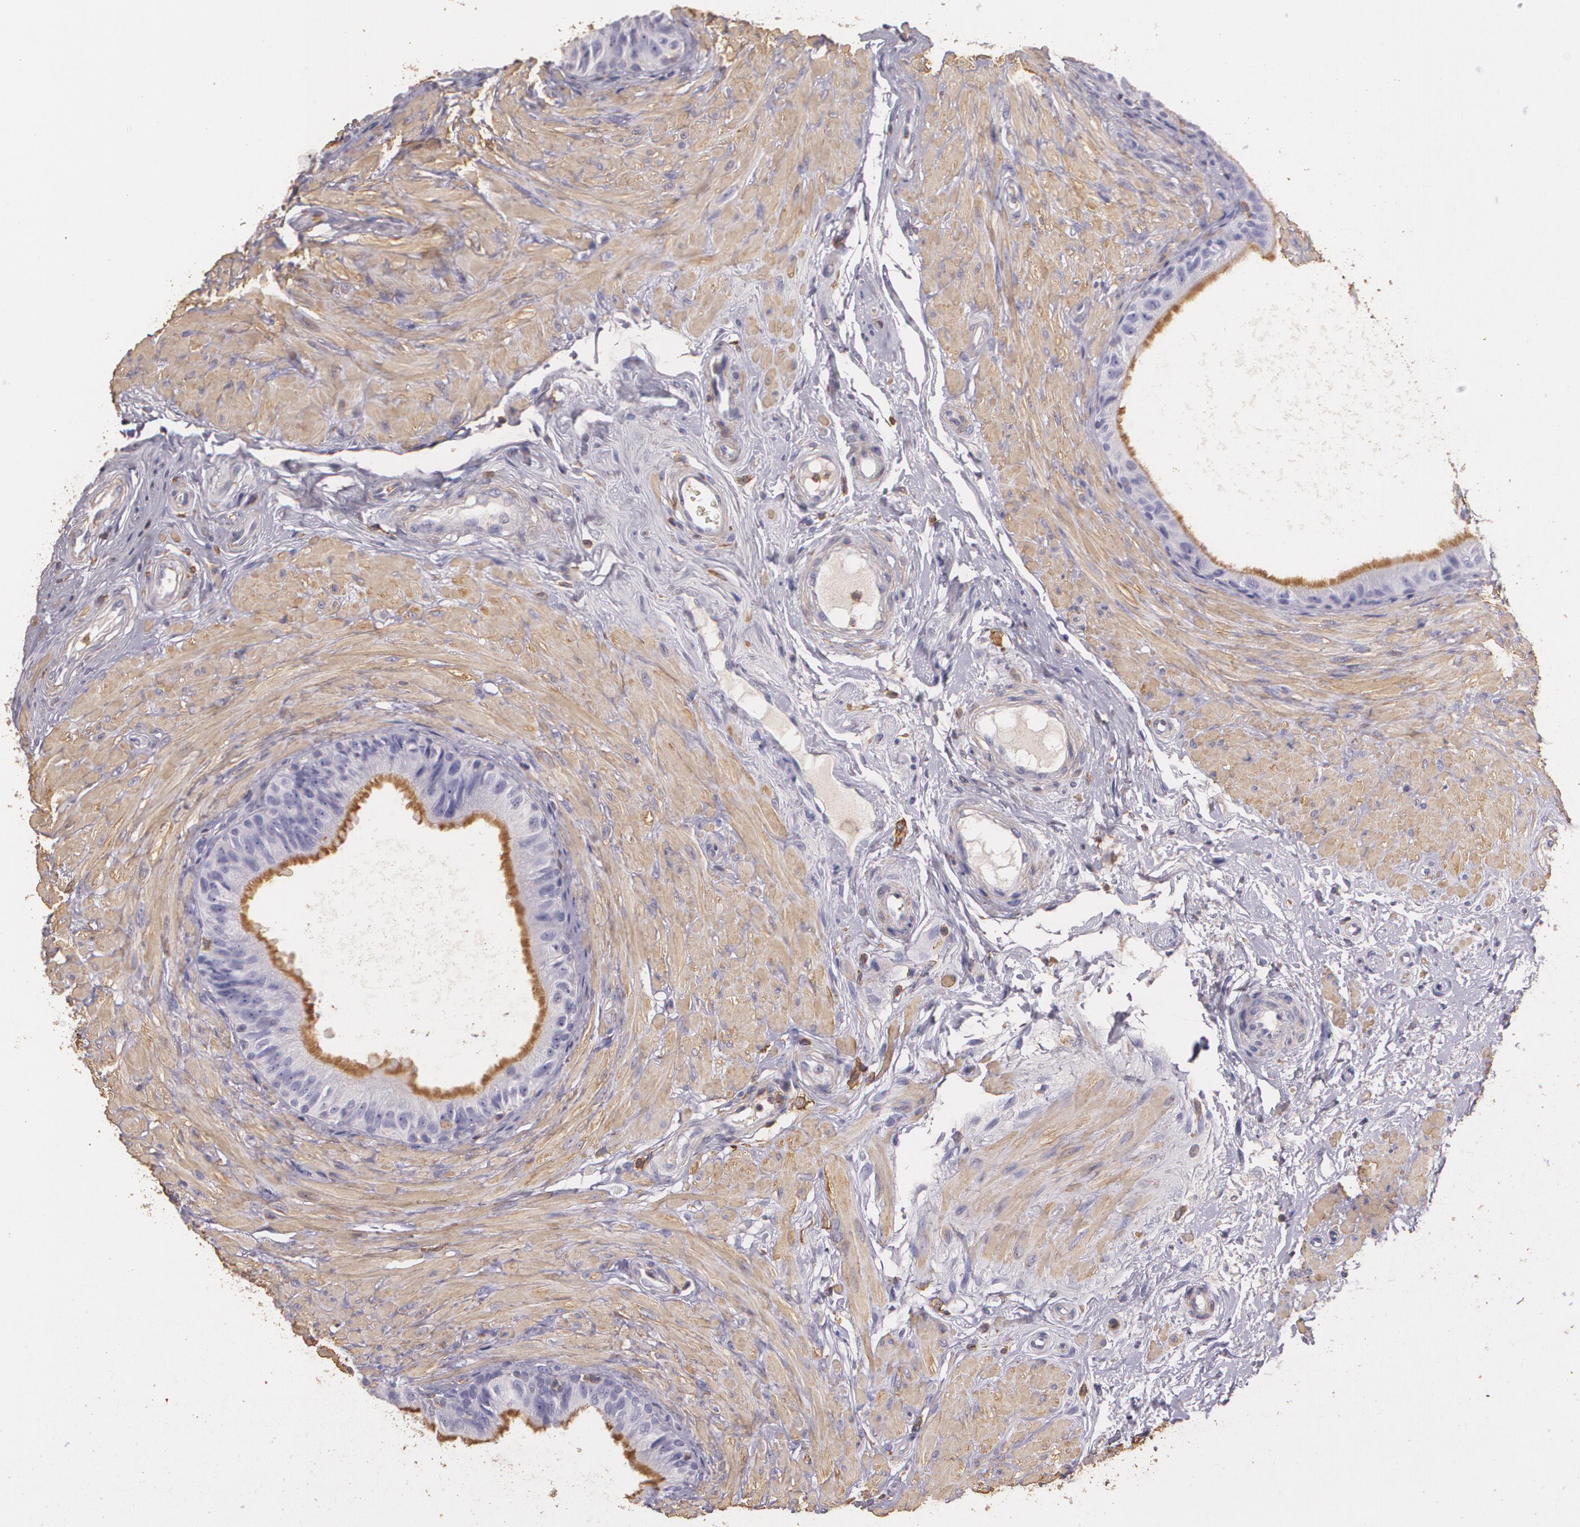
{"staining": {"intensity": "moderate", "quantity": "25%-75%", "location": "cytoplasmic/membranous"}, "tissue": "epididymis", "cell_type": "Glandular cells", "image_type": "normal", "snomed": [{"axis": "morphology", "description": "Normal tissue, NOS"}, {"axis": "topography", "description": "Epididymis"}], "caption": "The immunohistochemical stain shows moderate cytoplasmic/membranous positivity in glandular cells of benign epididymis.", "gene": "TGFBR1", "patient": {"sex": "male", "age": 68}}